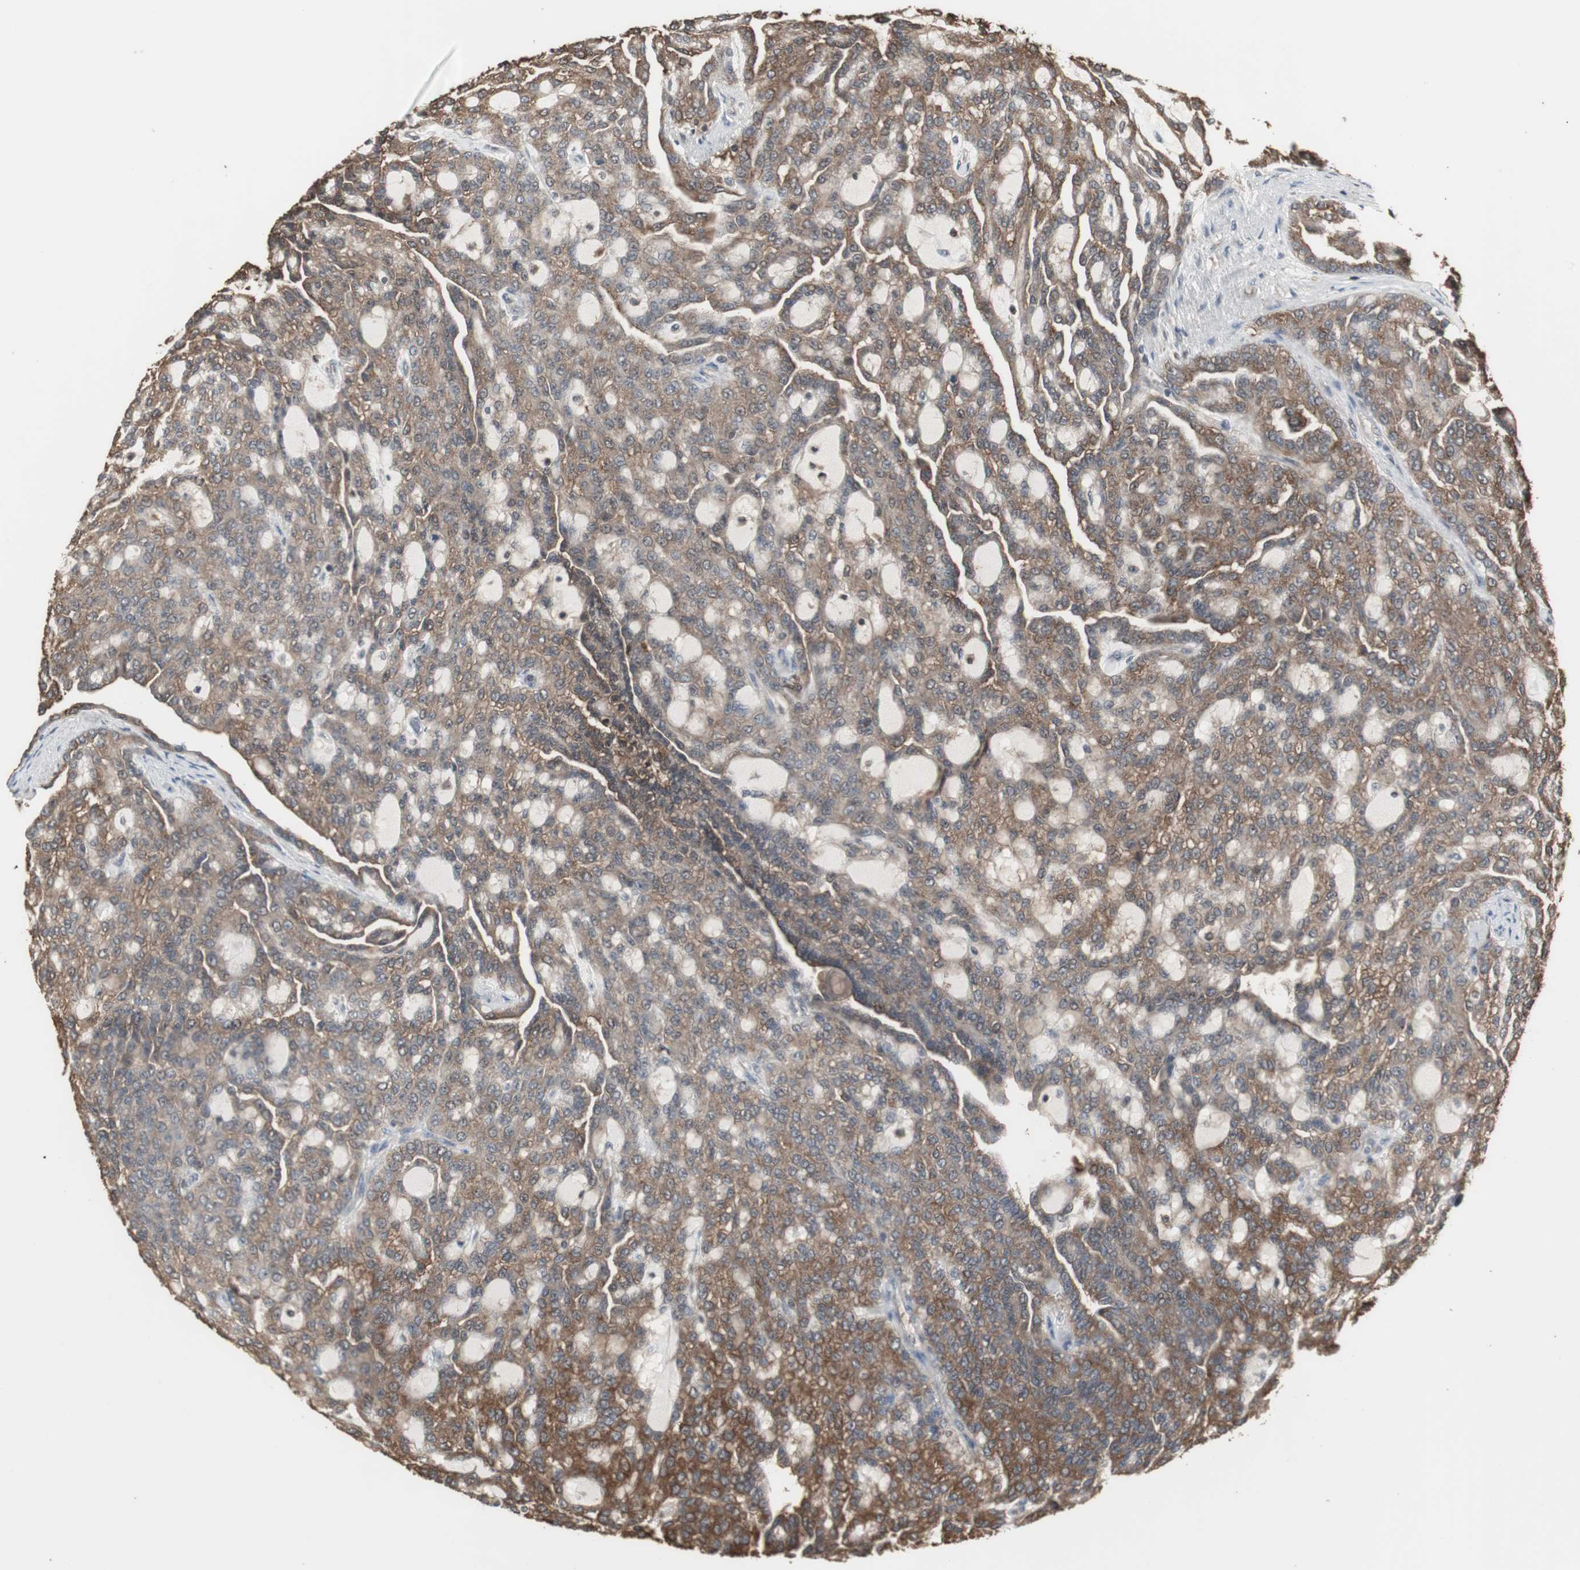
{"staining": {"intensity": "moderate", "quantity": ">75%", "location": "cytoplasmic/membranous"}, "tissue": "renal cancer", "cell_type": "Tumor cells", "image_type": "cancer", "snomed": [{"axis": "morphology", "description": "Adenocarcinoma, NOS"}, {"axis": "topography", "description": "Kidney"}], "caption": "Adenocarcinoma (renal) tissue reveals moderate cytoplasmic/membranous expression in about >75% of tumor cells, visualized by immunohistochemistry.", "gene": "HPRT1", "patient": {"sex": "male", "age": 63}}